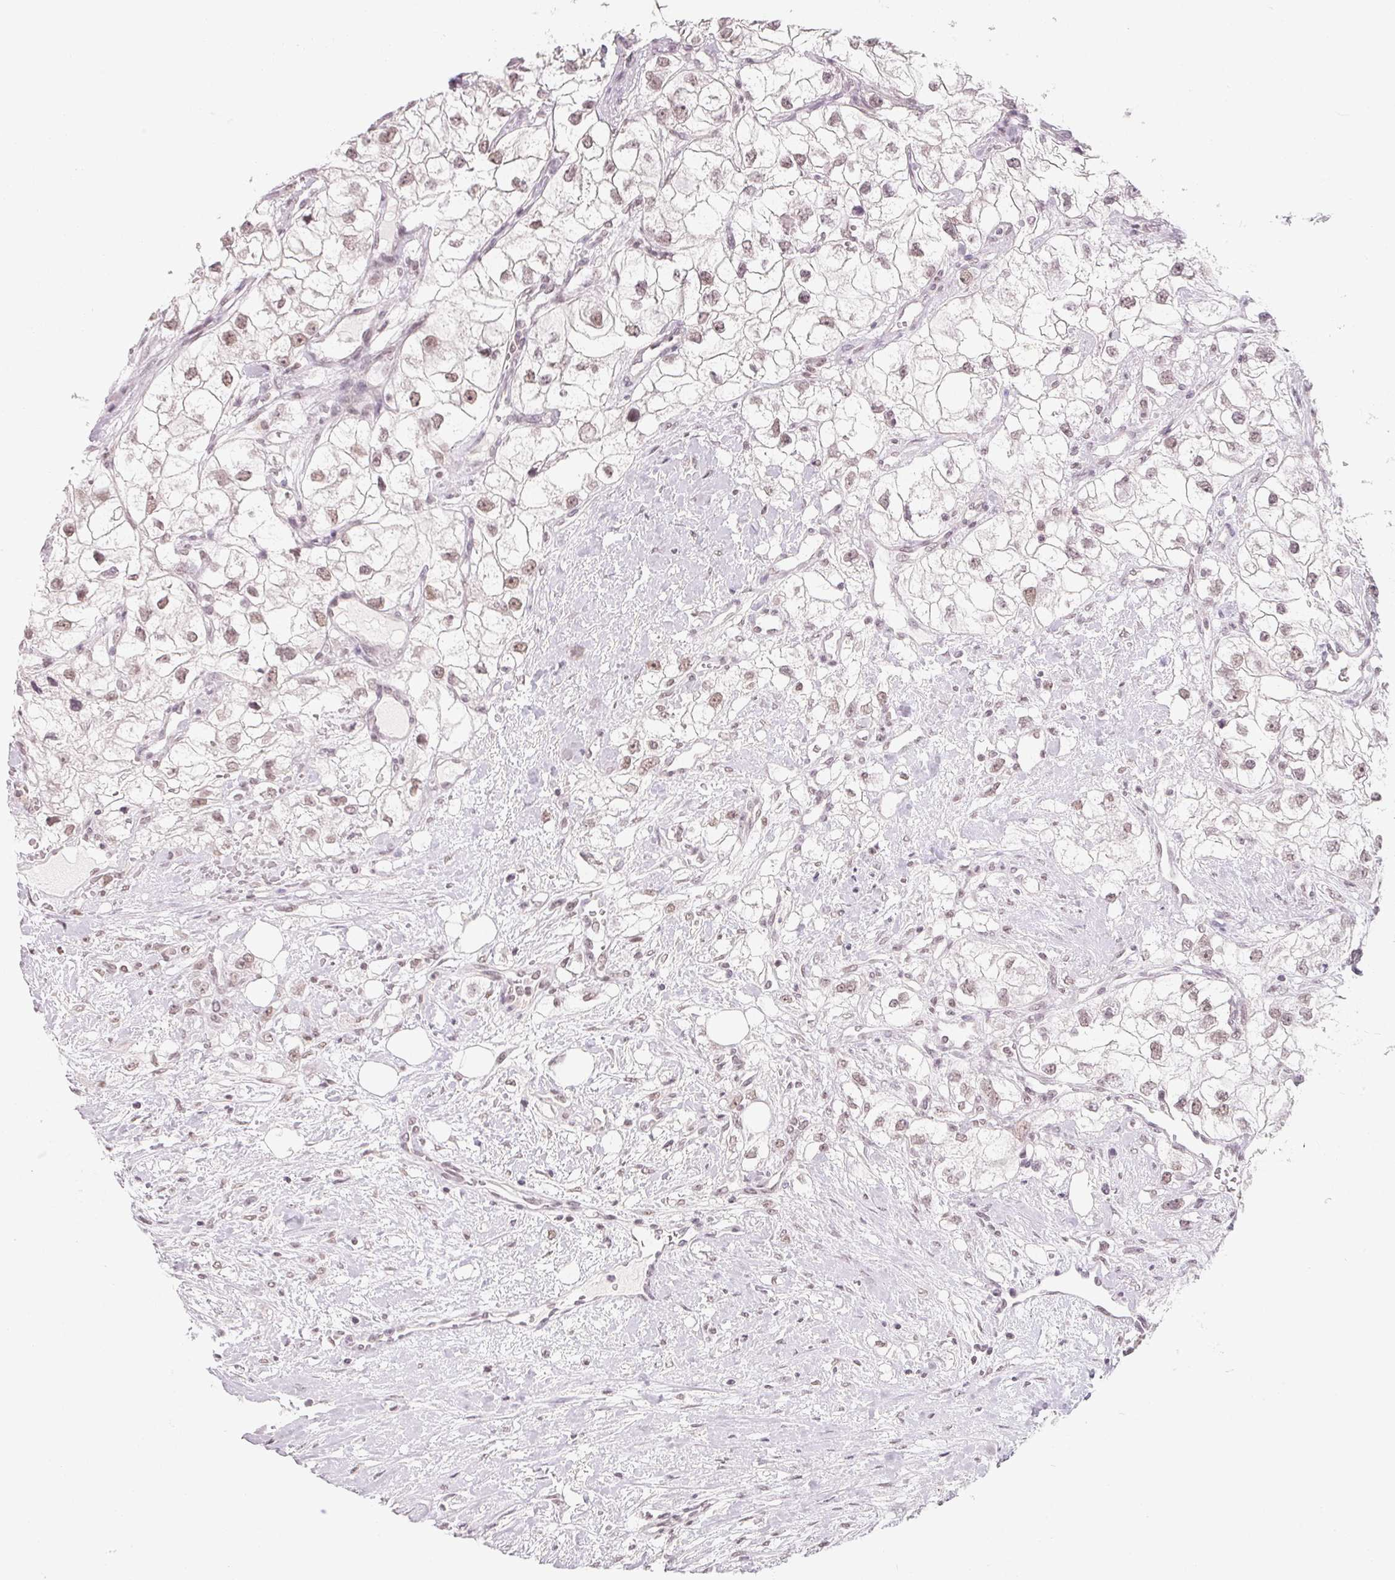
{"staining": {"intensity": "weak", "quantity": ">75%", "location": "nuclear"}, "tissue": "renal cancer", "cell_type": "Tumor cells", "image_type": "cancer", "snomed": [{"axis": "morphology", "description": "Adenocarcinoma, NOS"}, {"axis": "topography", "description": "Kidney"}], "caption": "The photomicrograph demonstrates staining of renal adenocarcinoma, revealing weak nuclear protein expression (brown color) within tumor cells.", "gene": "NXF3", "patient": {"sex": "male", "age": 59}}